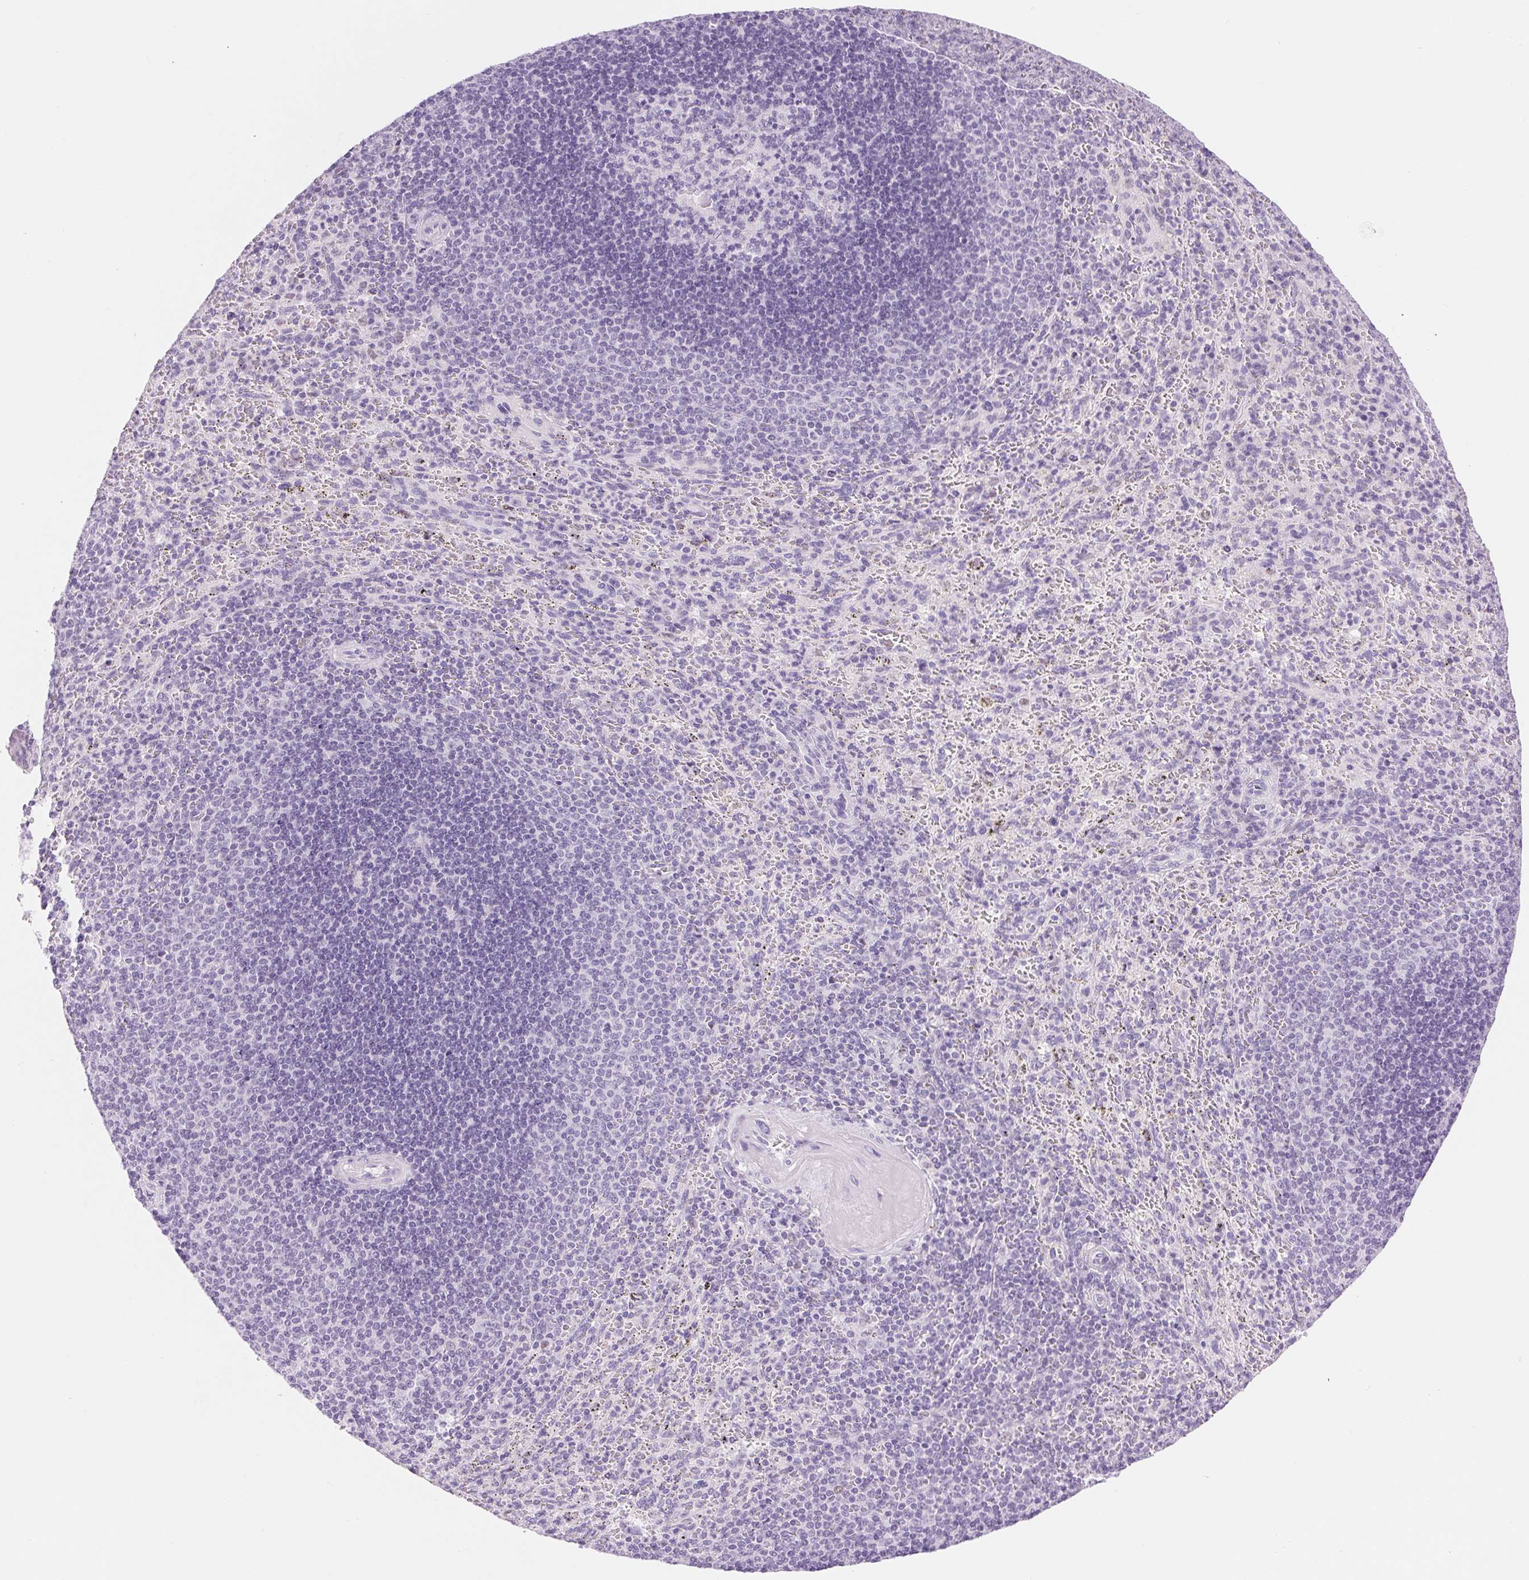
{"staining": {"intensity": "negative", "quantity": "none", "location": "none"}, "tissue": "spleen", "cell_type": "Cells in red pulp", "image_type": "normal", "snomed": [{"axis": "morphology", "description": "Normal tissue, NOS"}, {"axis": "topography", "description": "Spleen"}], "caption": "An immunohistochemistry (IHC) histopathology image of unremarkable spleen is shown. There is no staining in cells in red pulp of spleen.", "gene": "ASGR2", "patient": {"sex": "male", "age": 57}}